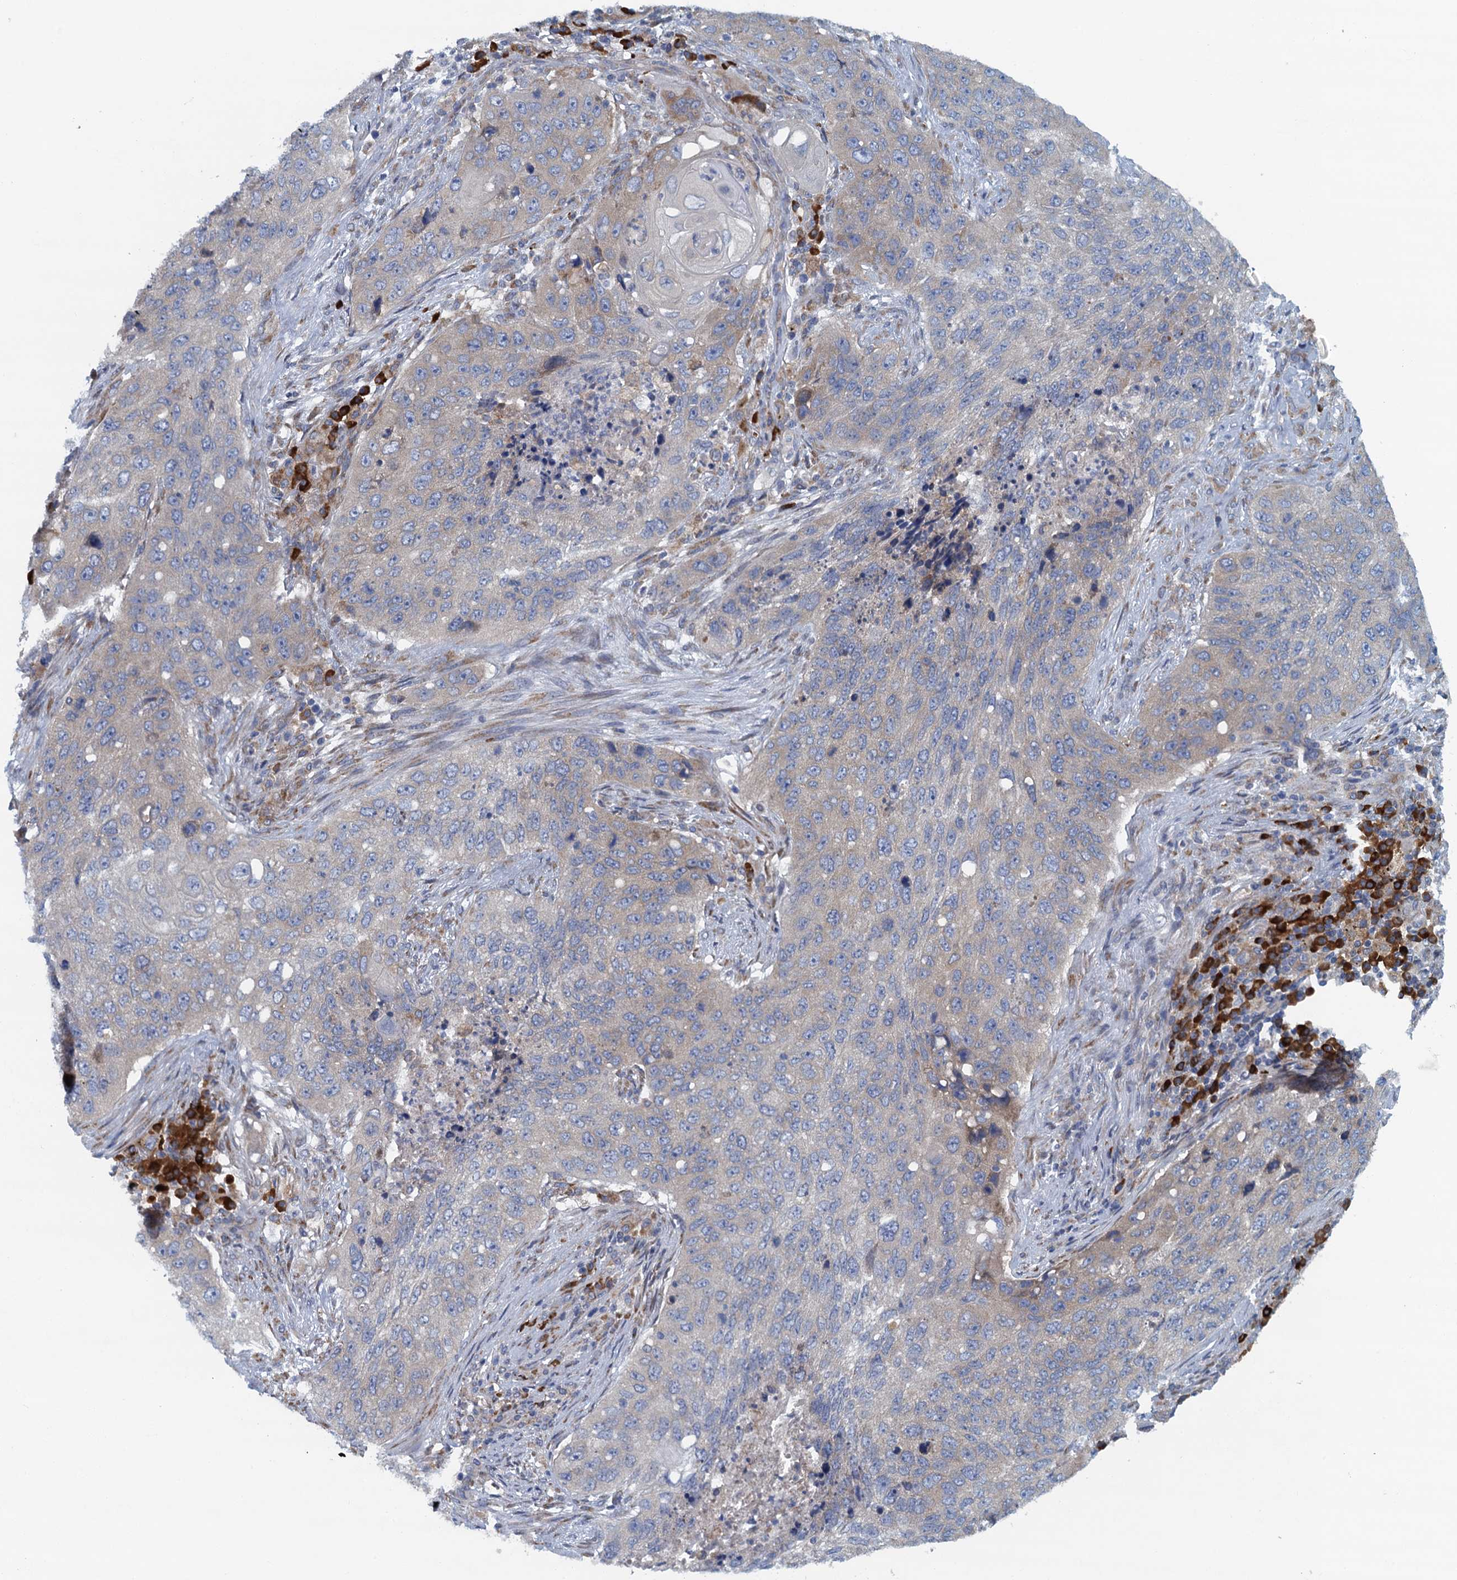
{"staining": {"intensity": "weak", "quantity": "<25%", "location": "cytoplasmic/membranous"}, "tissue": "lung cancer", "cell_type": "Tumor cells", "image_type": "cancer", "snomed": [{"axis": "morphology", "description": "Squamous cell carcinoma, NOS"}, {"axis": "topography", "description": "Lung"}], "caption": "Tumor cells are negative for protein expression in human squamous cell carcinoma (lung).", "gene": "MYDGF", "patient": {"sex": "female", "age": 63}}